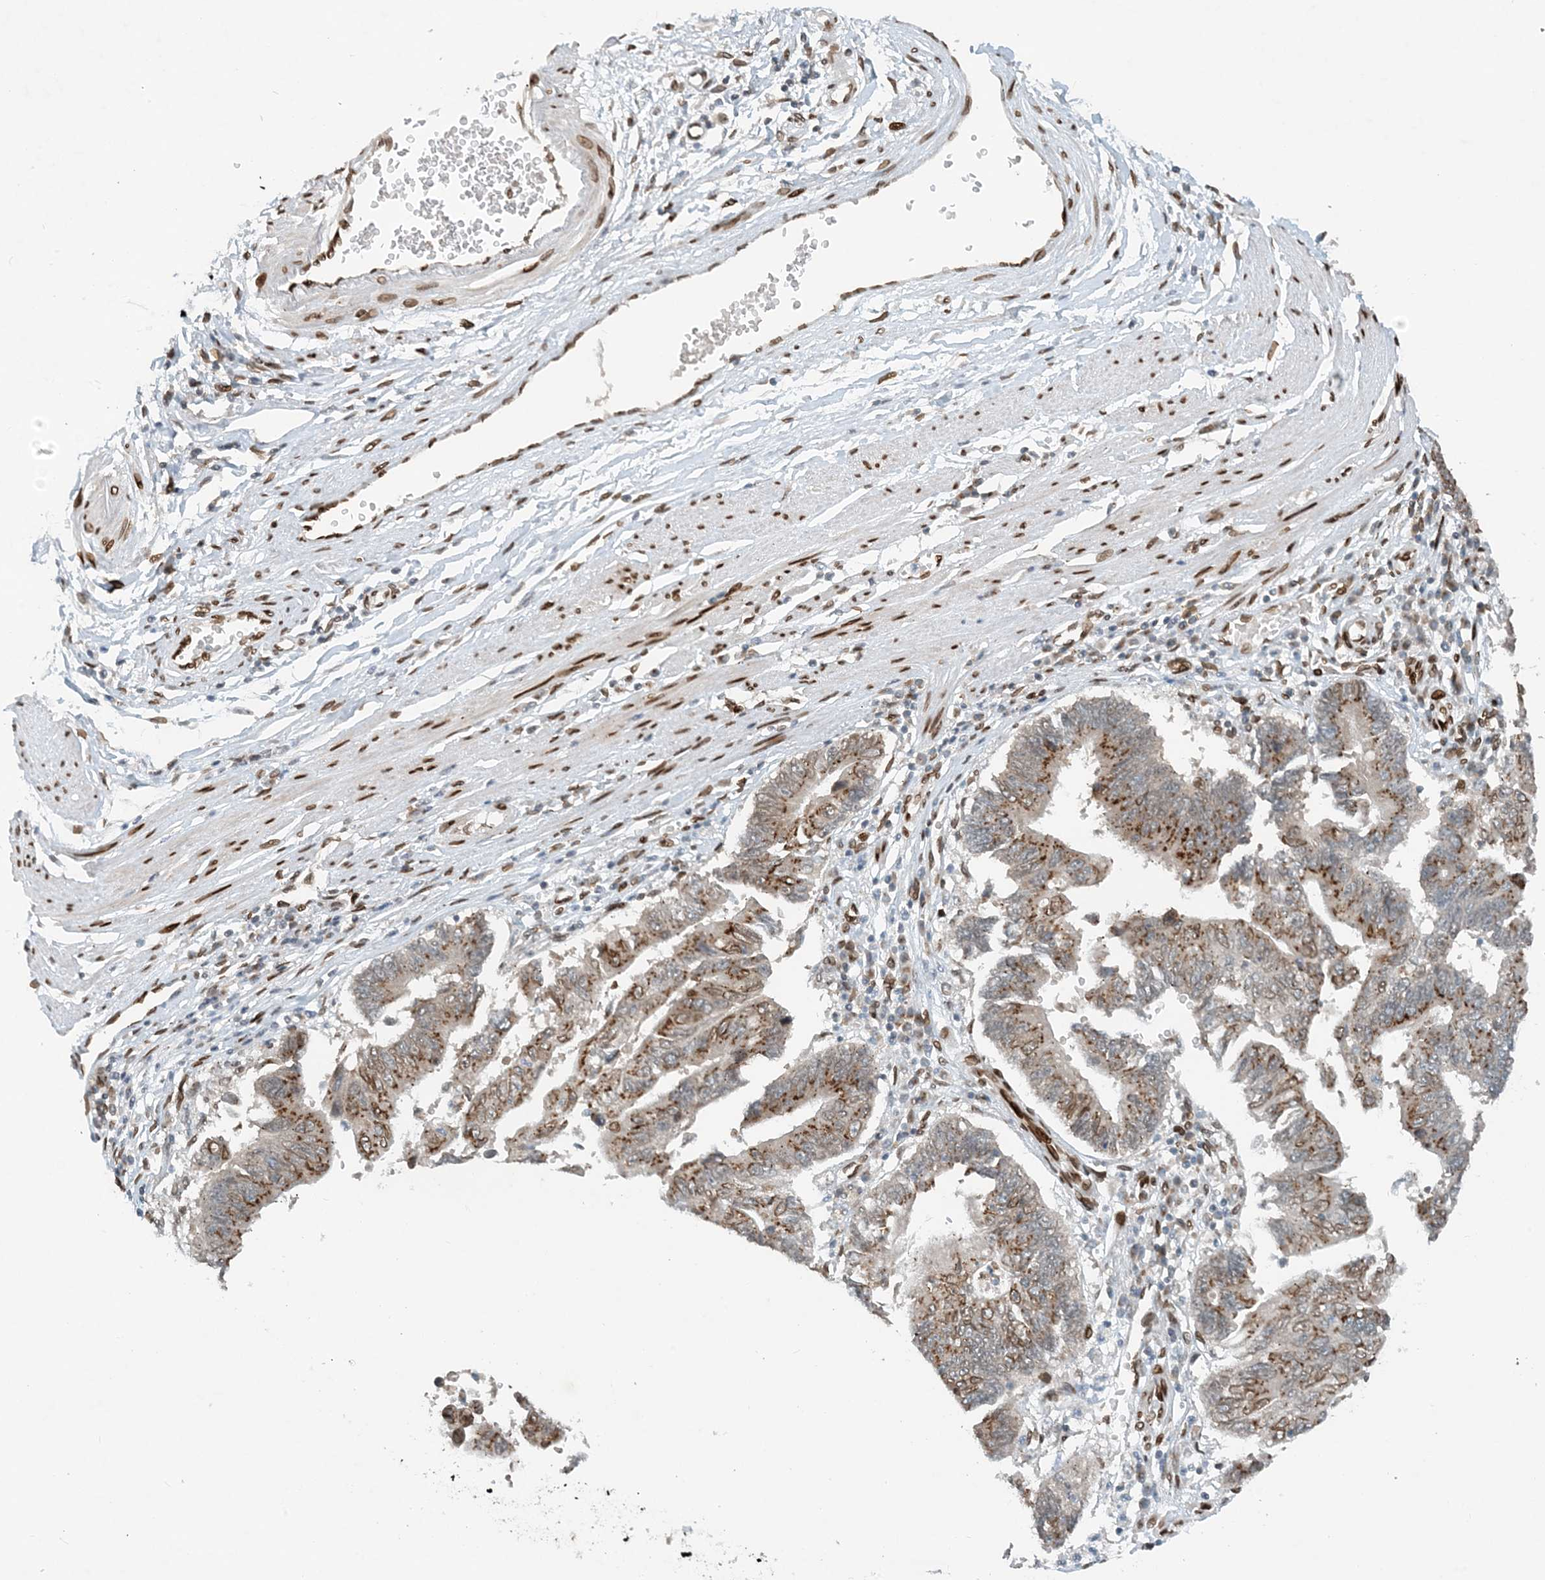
{"staining": {"intensity": "moderate", "quantity": ">75%", "location": "cytoplasmic/membranous"}, "tissue": "stomach cancer", "cell_type": "Tumor cells", "image_type": "cancer", "snomed": [{"axis": "morphology", "description": "Adenocarcinoma, NOS"}, {"axis": "topography", "description": "Stomach"}], "caption": "This micrograph reveals immunohistochemistry staining of stomach cancer, with medium moderate cytoplasmic/membranous staining in about >75% of tumor cells.", "gene": "SLC35A2", "patient": {"sex": "male", "age": 59}}